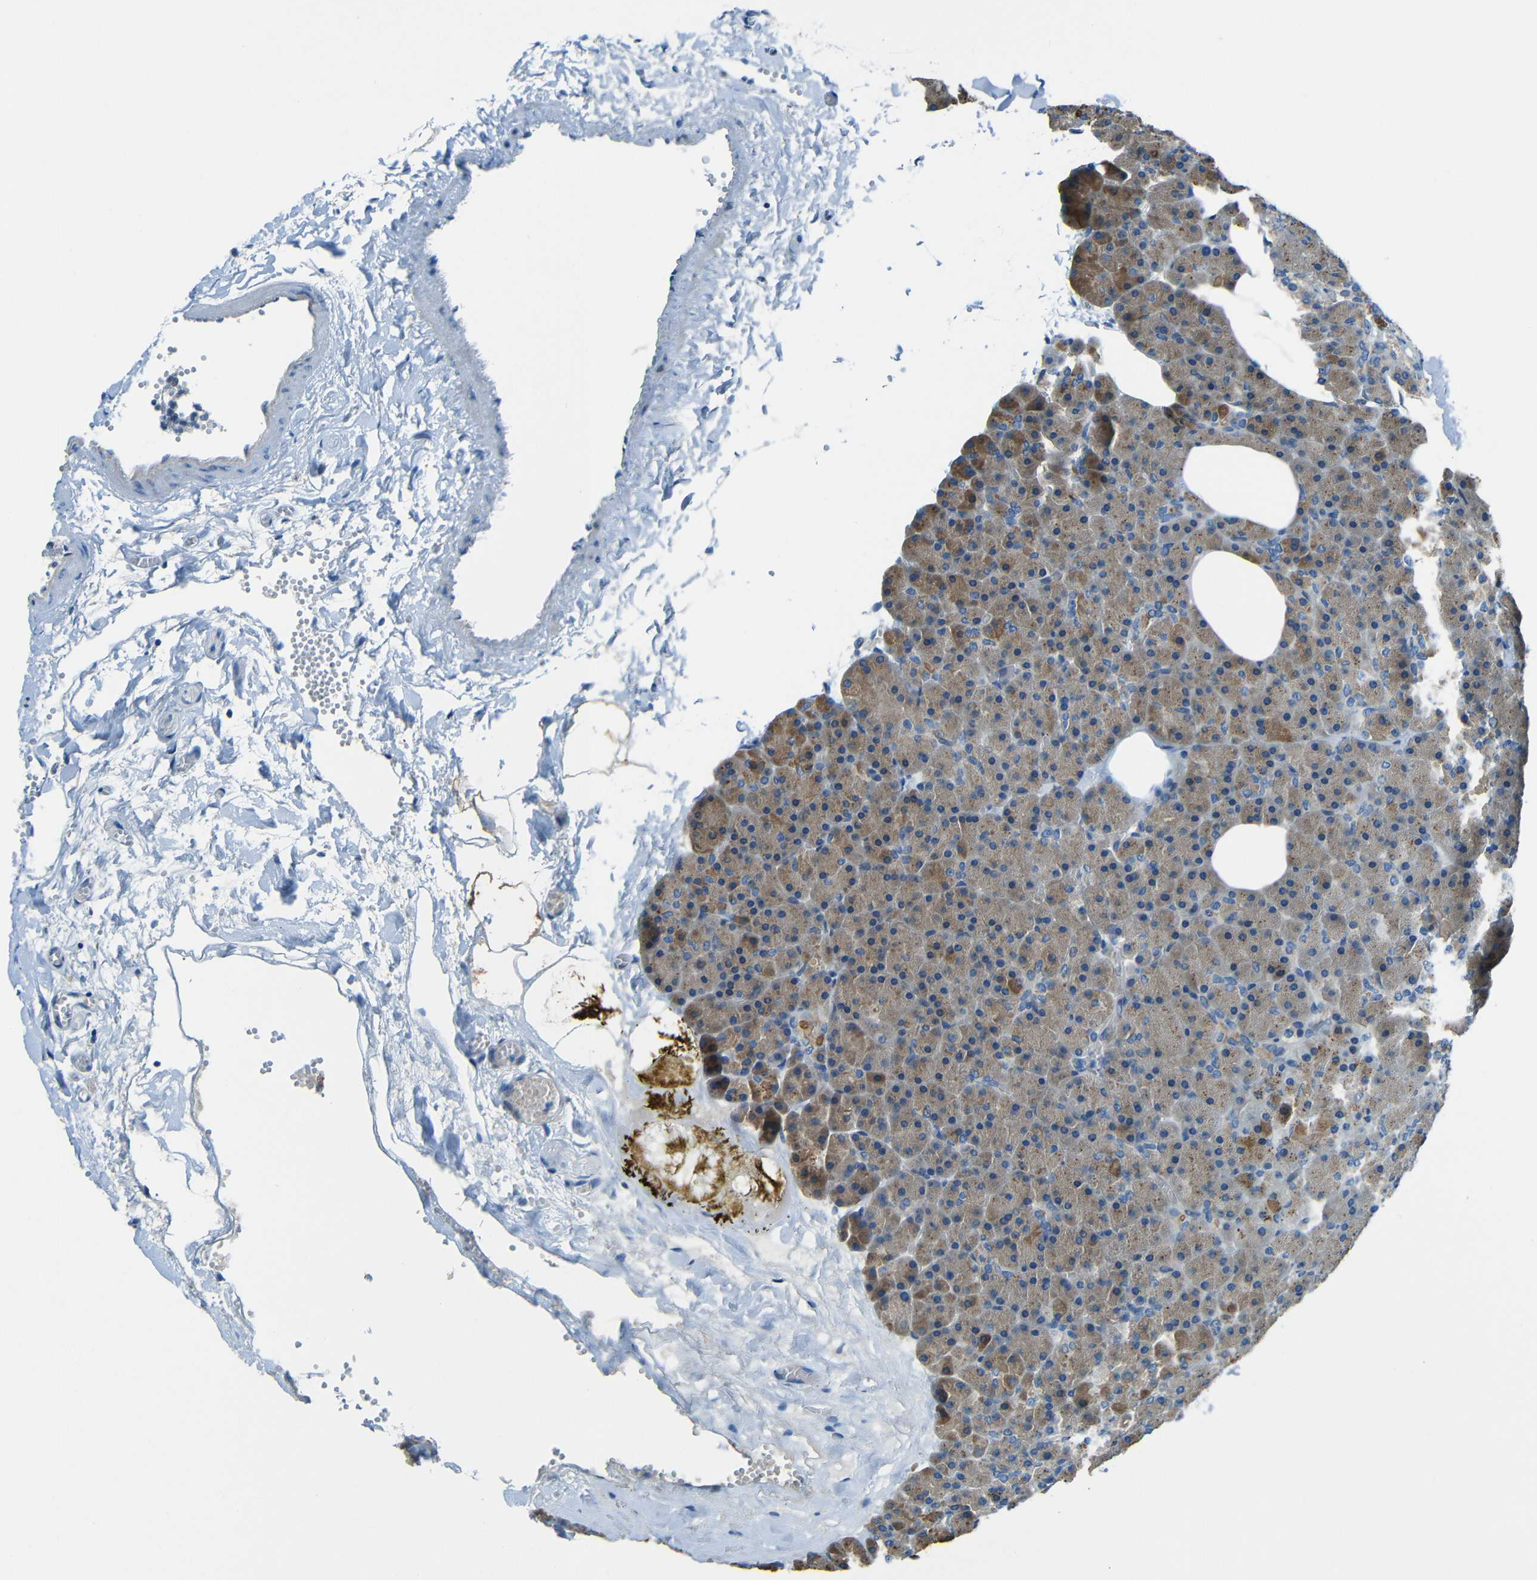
{"staining": {"intensity": "moderate", "quantity": ">75%", "location": "cytoplasmic/membranous"}, "tissue": "pancreas", "cell_type": "Exocrine glandular cells", "image_type": "normal", "snomed": [{"axis": "morphology", "description": "Normal tissue, NOS"}, {"axis": "topography", "description": "Pancreas"}], "caption": "There is medium levels of moderate cytoplasmic/membranous staining in exocrine glandular cells of normal pancreas, as demonstrated by immunohistochemical staining (brown color).", "gene": "CYP26B1", "patient": {"sex": "female", "age": 35}}